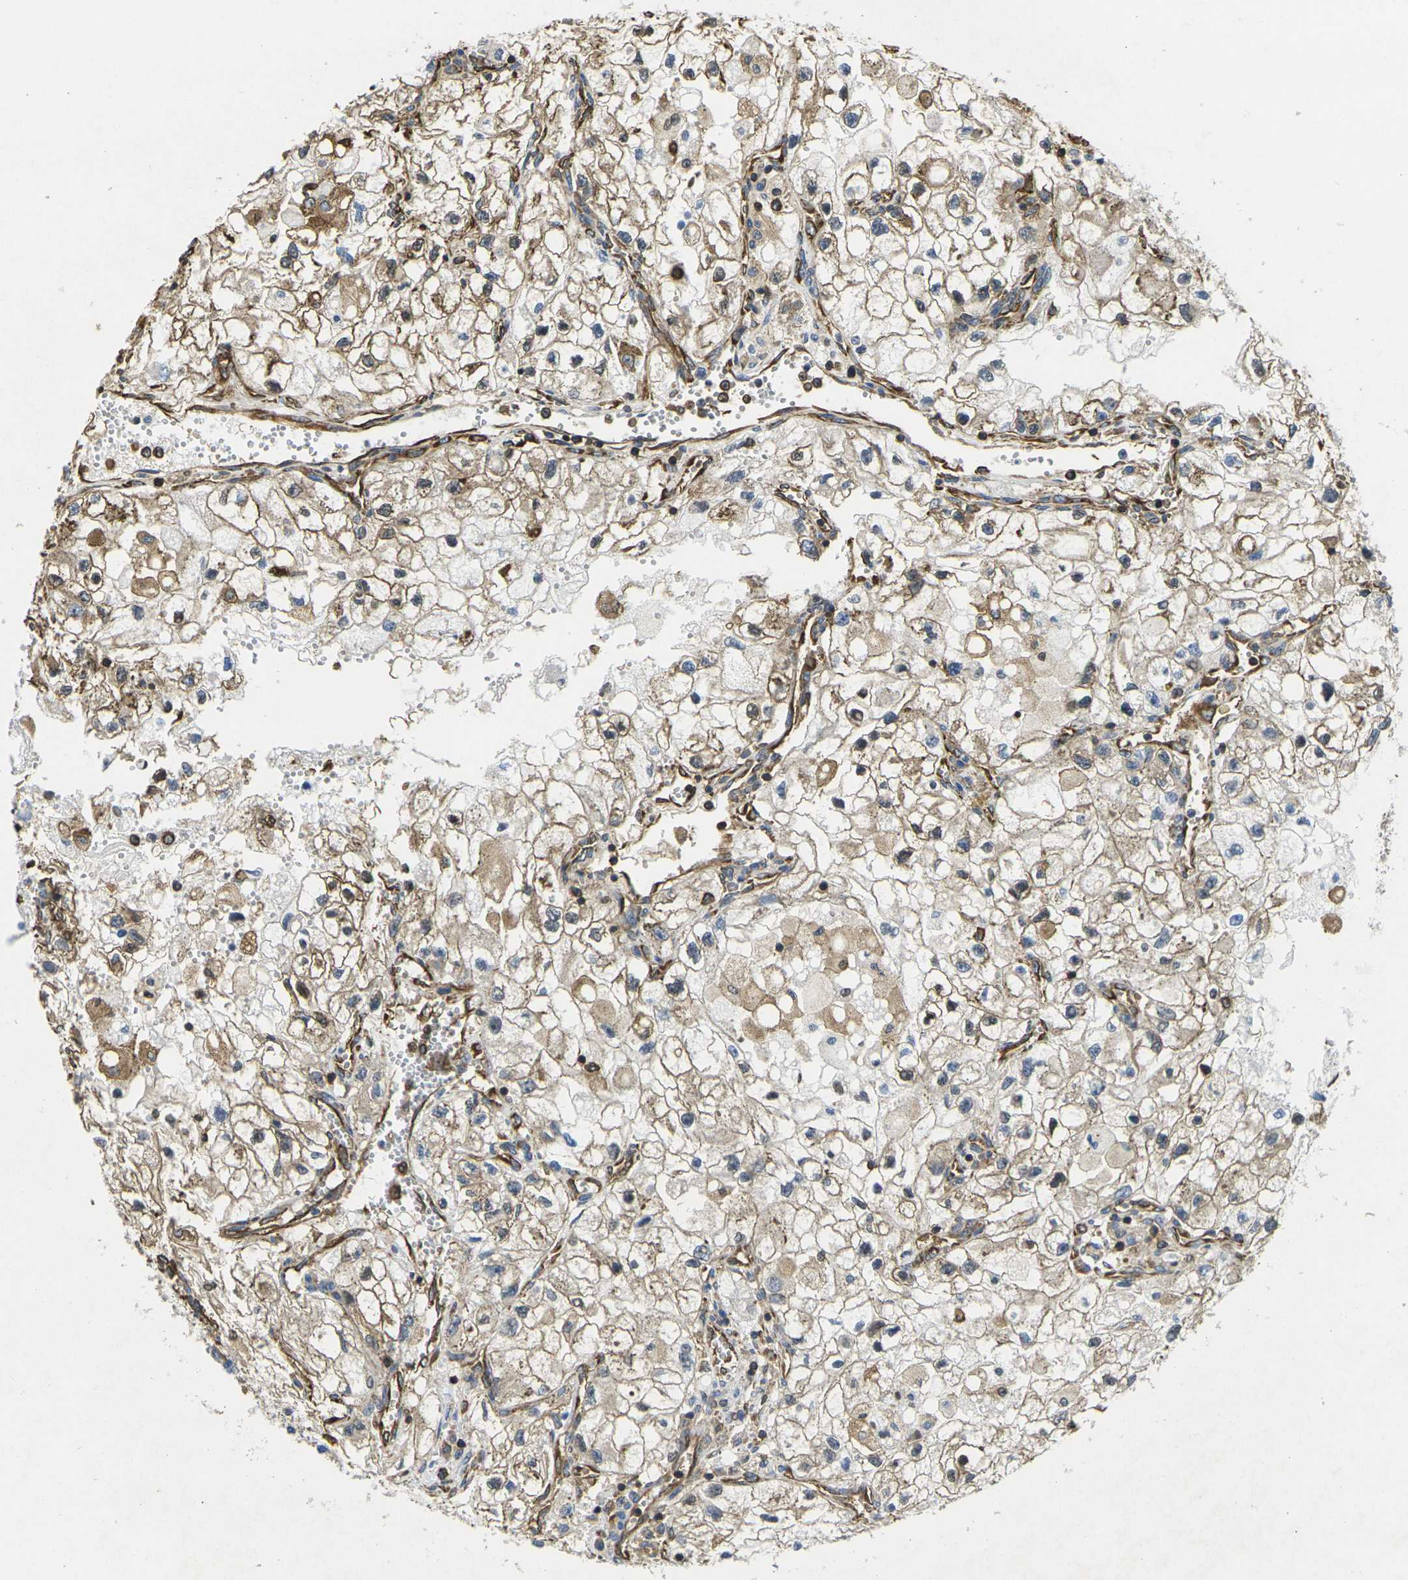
{"staining": {"intensity": "moderate", "quantity": ">75%", "location": "cytoplasmic/membranous"}, "tissue": "renal cancer", "cell_type": "Tumor cells", "image_type": "cancer", "snomed": [{"axis": "morphology", "description": "Adenocarcinoma, NOS"}, {"axis": "topography", "description": "Kidney"}], "caption": "A brown stain highlights moderate cytoplasmic/membranous expression of a protein in human renal adenocarcinoma tumor cells.", "gene": "FAM110D", "patient": {"sex": "female", "age": 70}}